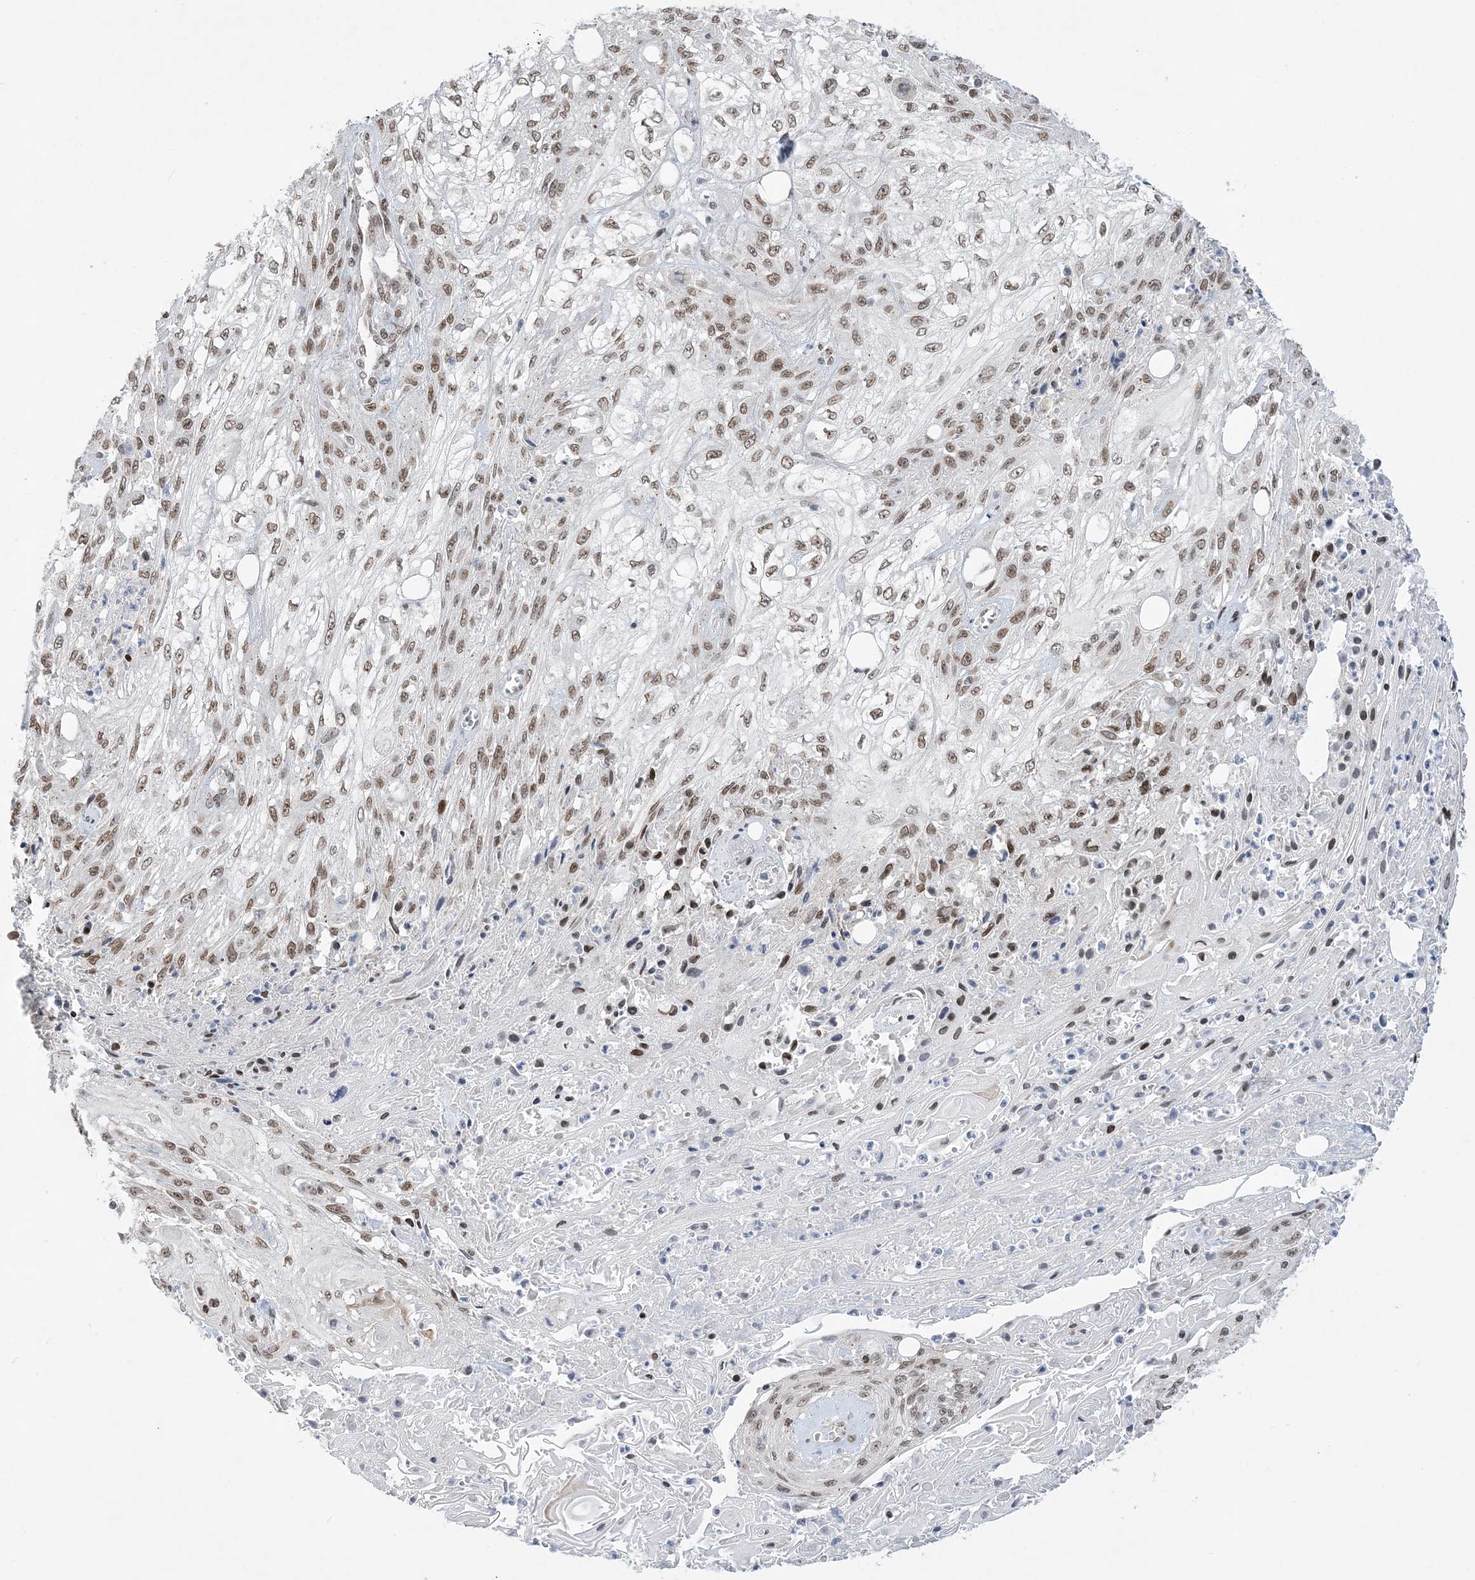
{"staining": {"intensity": "moderate", "quantity": ">75%", "location": "nuclear"}, "tissue": "skin cancer", "cell_type": "Tumor cells", "image_type": "cancer", "snomed": [{"axis": "morphology", "description": "Squamous cell carcinoma, NOS"}, {"axis": "morphology", "description": "Squamous cell carcinoma, metastatic, NOS"}, {"axis": "topography", "description": "Skin"}, {"axis": "topography", "description": "Lymph node"}], "caption": "Skin cancer (metastatic squamous cell carcinoma) stained with immunohistochemistry reveals moderate nuclear staining in approximately >75% of tumor cells.", "gene": "WAC", "patient": {"sex": "male", "age": 75}}